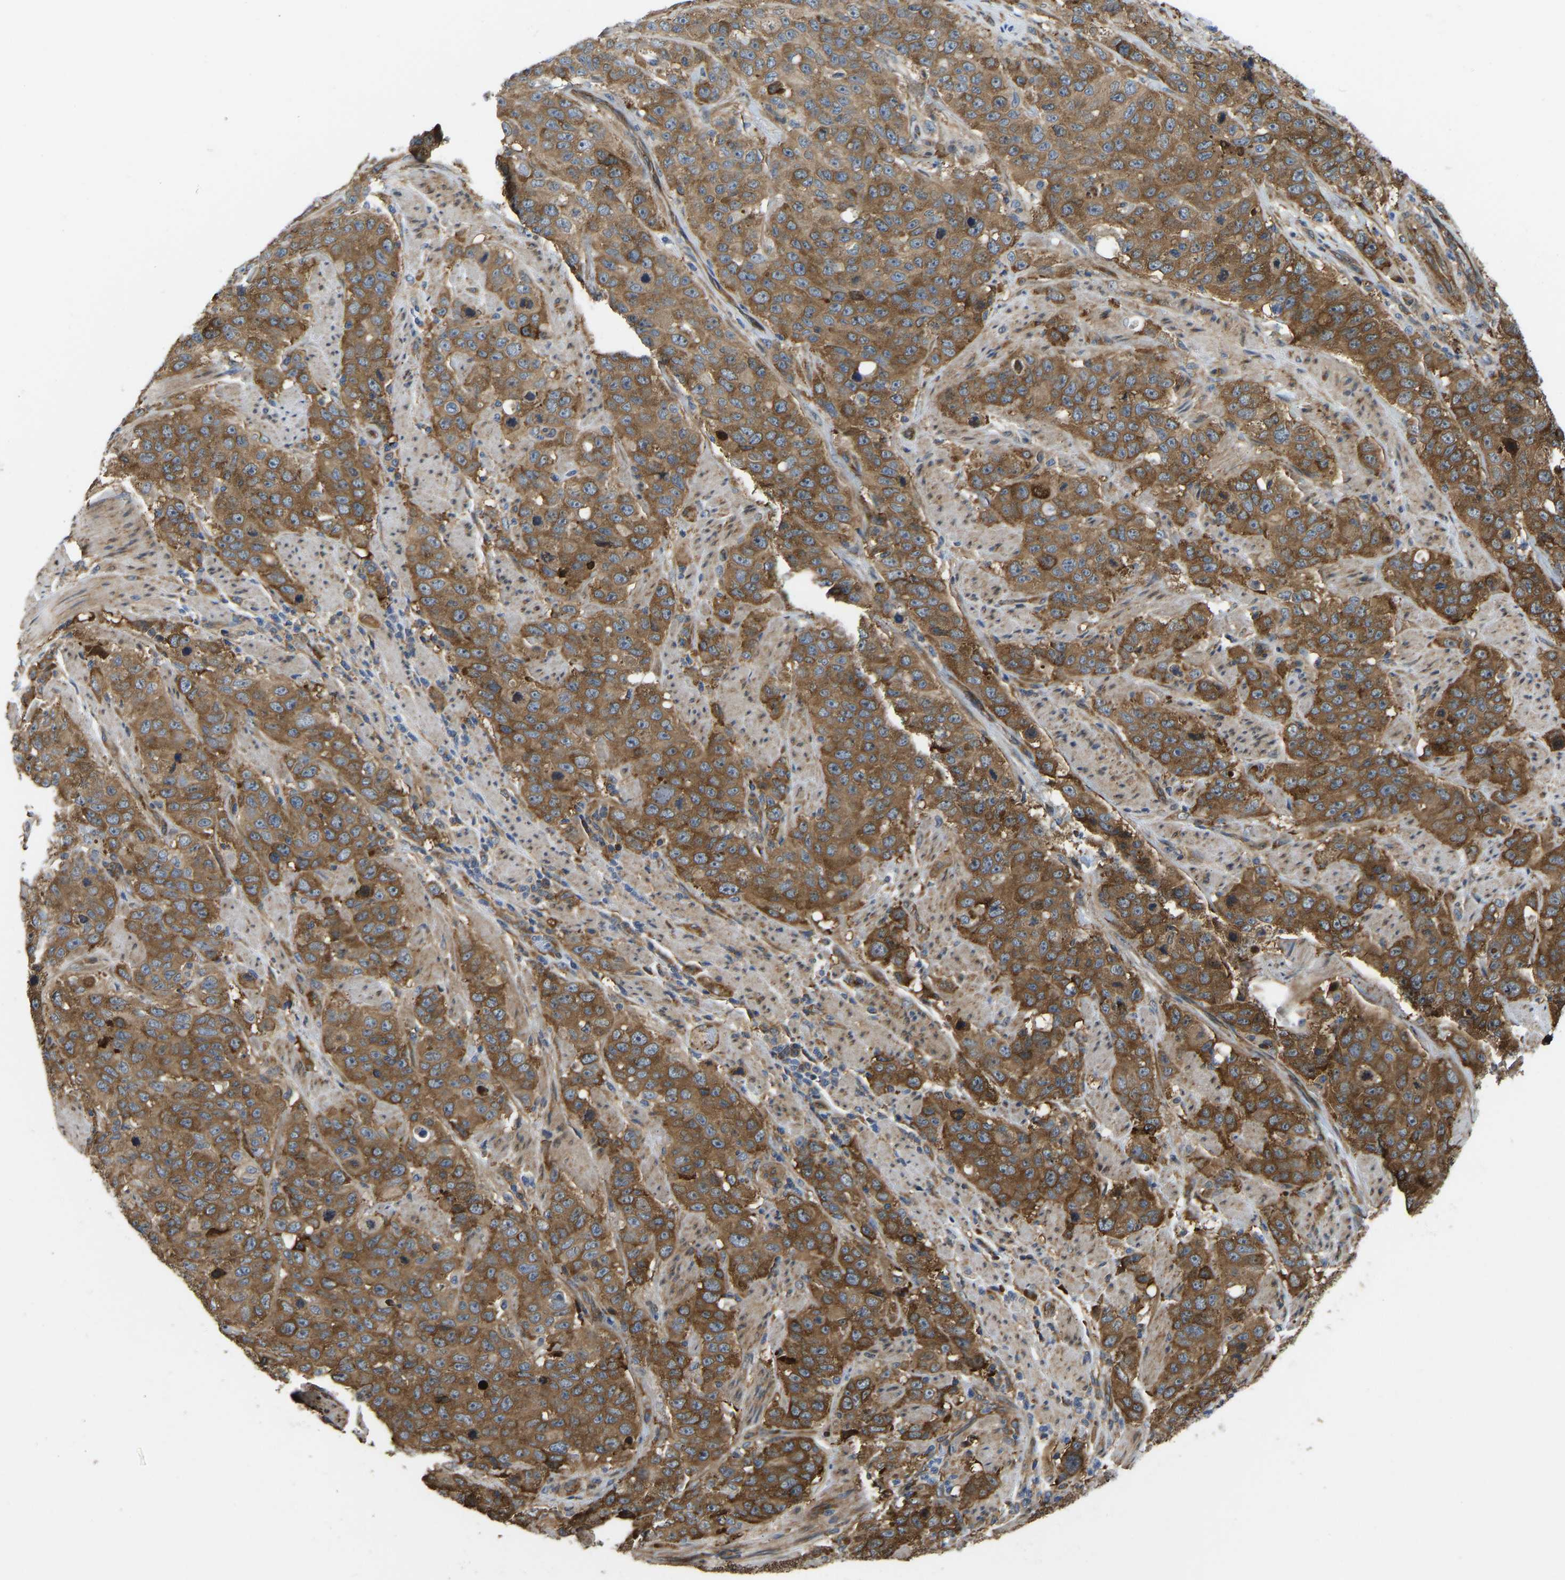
{"staining": {"intensity": "moderate", "quantity": ">75%", "location": "cytoplasmic/membranous"}, "tissue": "stomach cancer", "cell_type": "Tumor cells", "image_type": "cancer", "snomed": [{"axis": "morphology", "description": "Adenocarcinoma, NOS"}, {"axis": "topography", "description": "Stomach"}], "caption": "Immunohistochemical staining of adenocarcinoma (stomach) exhibits moderate cytoplasmic/membranous protein positivity in approximately >75% of tumor cells. The staining was performed using DAB to visualize the protein expression in brown, while the nuclei were stained in blue with hematoxylin (Magnification: 20x).", "gene": "RASGRF2", "patient": {"sex": "male", "age": 48}}